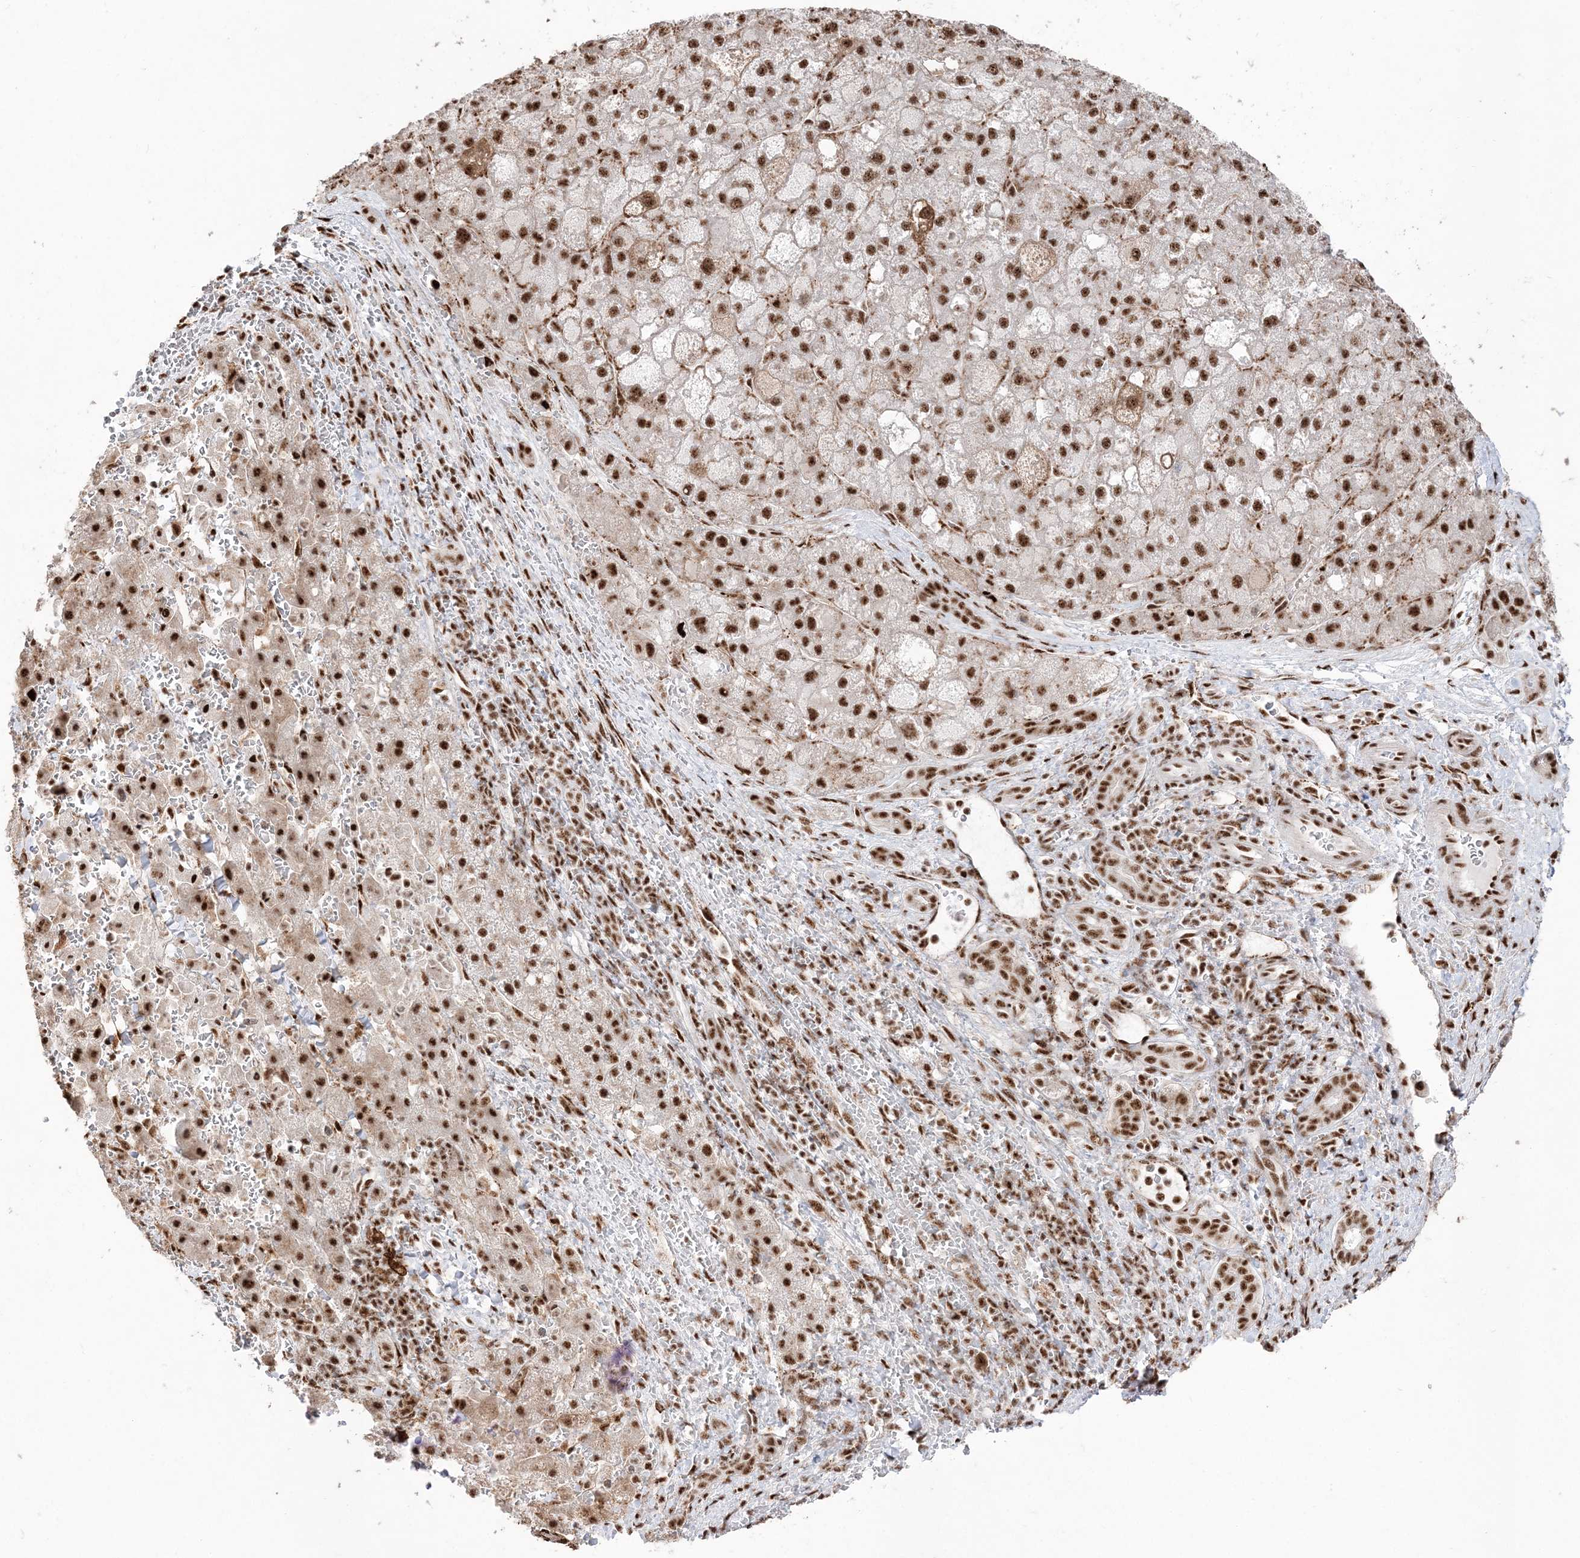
{"staining": {"intensity": "strong", "quantity": ">75%", "location": "nuclear"}, "tissue": "liver cancer", "cell_type": "Tumor cells", "image_type": "cancer", "snomed": [{"axis": "morphology", "description": "Carcinoma, Hepatocellular, NOS"}, {"axis": "topography", "description": "Liver"}], "caption": "A brown stain shows strong nuclear positivity of a protein in human liver cancer tumor cells.", "gene": "RBM17", "patient": {"sex": "male", "age": 57}}